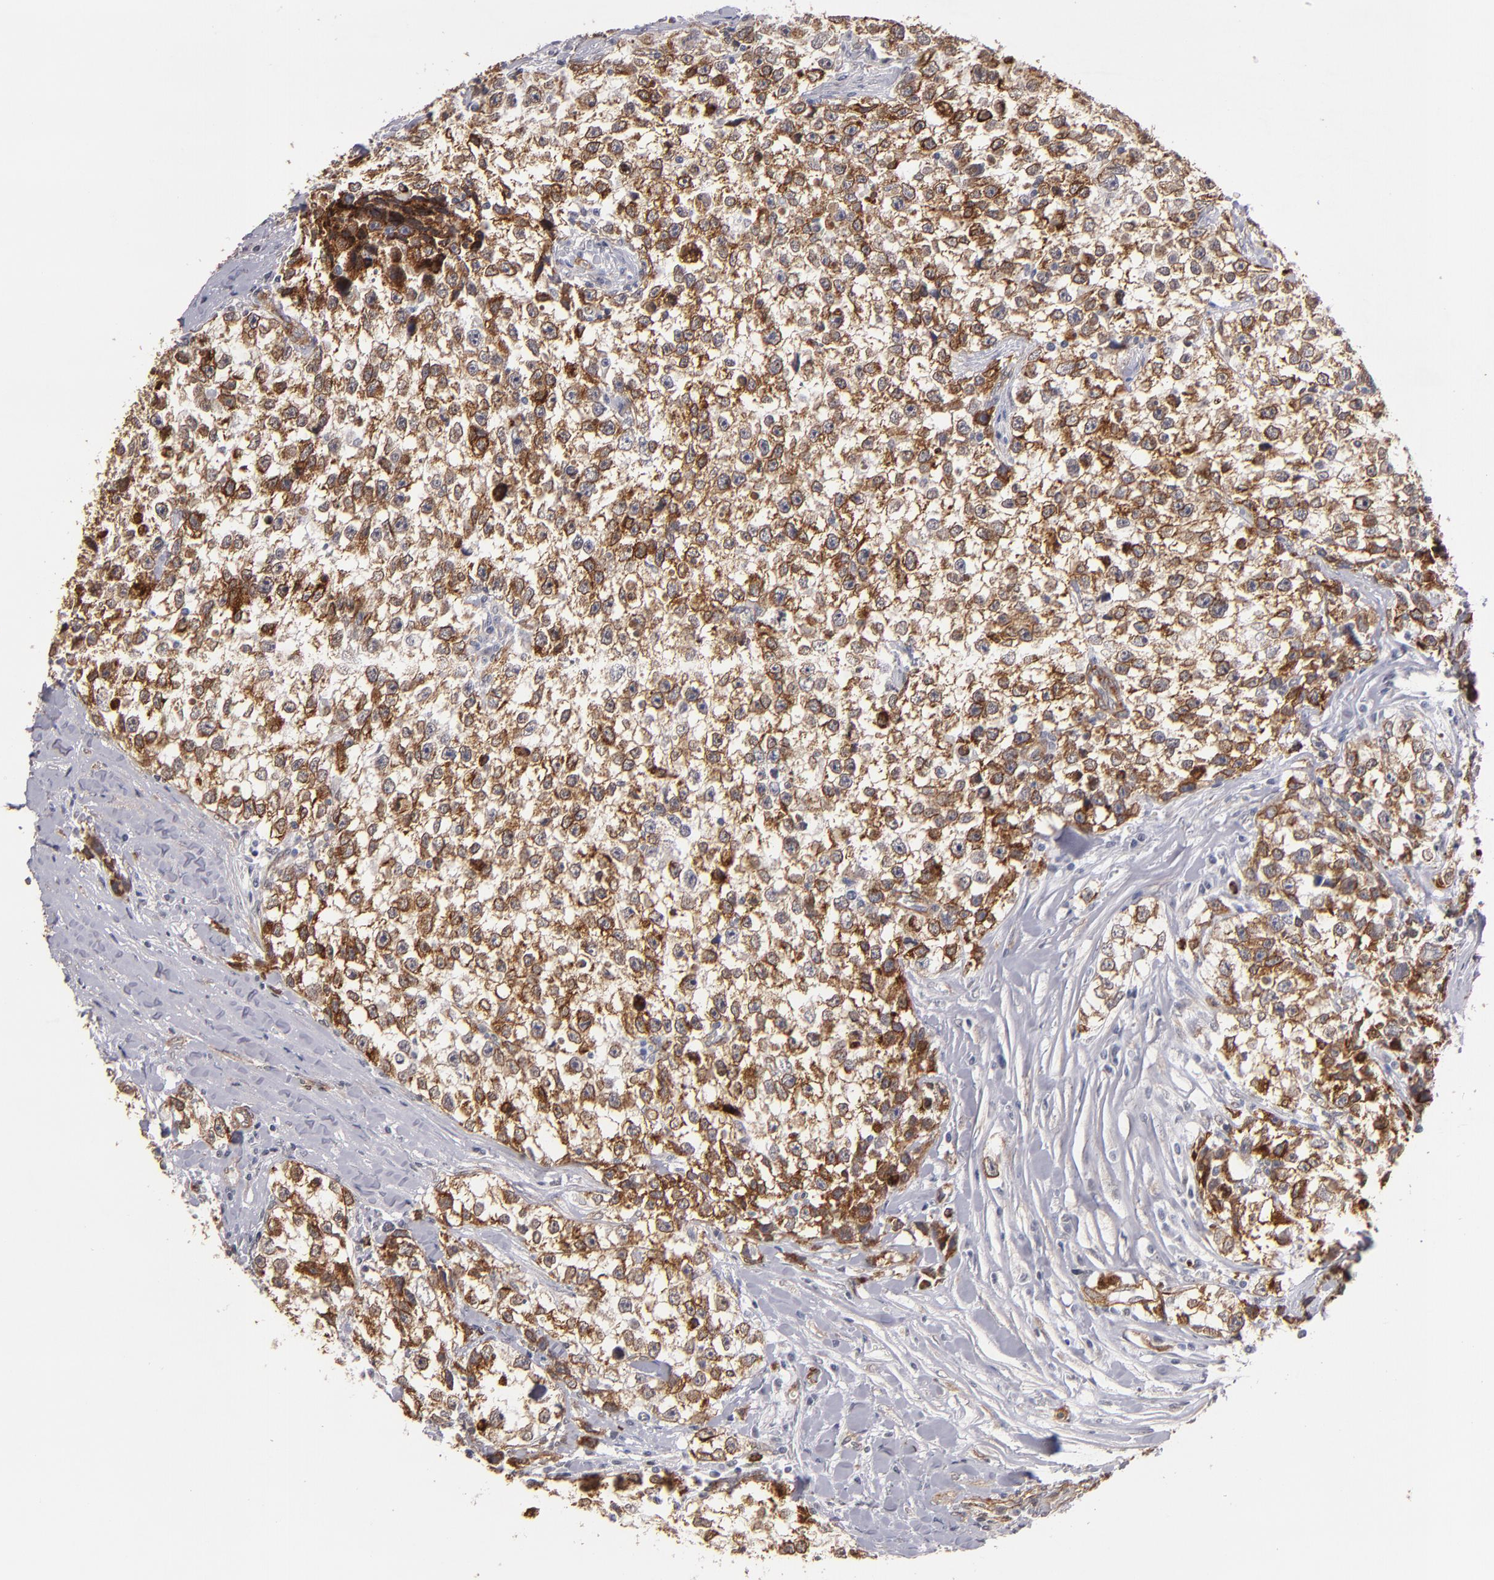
{"staining": {"intensity": "moderate", "quantity": ">75%", "location": "cytoplasmic/membranous"}, "tissue": "testis cancer", "cell_type": "Tumor cells", "image_type": "cancer", "snomed": [{"axis": "morphology", "description": "Seminoma, NOS"}, {"axis": "morphology", "description": "Carcinoma, Embryonal, NOS"}, {"axis": "topography", "description": "Testis"}], "caption": "Immunohistochemistry of human testis cancer demonstrates medium levels of moderate cytoplasmic/membranous expression in approximately >75% of tumor cells.", "gene": "LAMC1", "patient": {"sex": "male", "age": 30}}